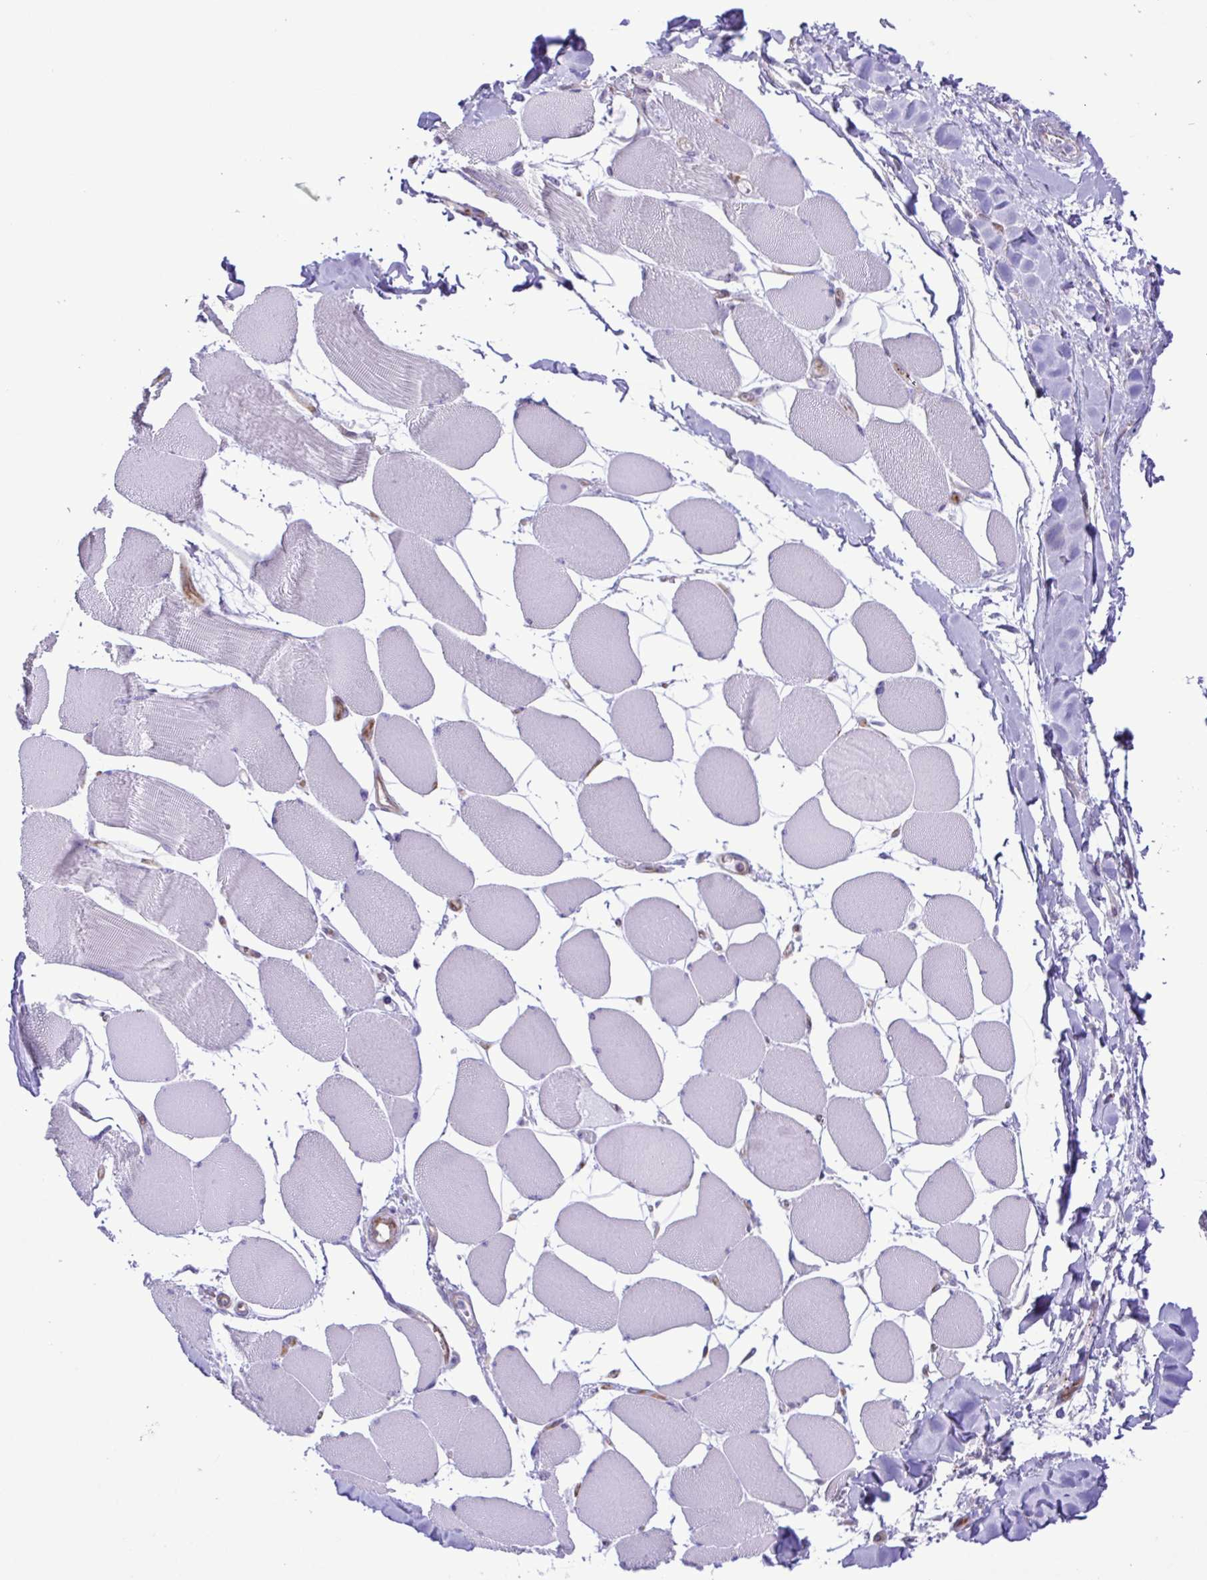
{"staining": {"intensity": "negative", "quantity": "none", "location": "none"}, "tissue": "skeletal muscle", "cell_type": "Myocytes", "image_type": "normal", "snomed": [{"axis": "morphology", "description": "Normal tissue, NOS"}, {"axis": "topography", "description": "Skeletal muscle"}], "caption": "Myocytes show no significant protein staining in benign skeletal muscle. The staining is performed using DAB (3,3'-diaminobenzidine) brown chromogen with nuclei counter-stained in using hematoxylin.", "gene": "FLT1", "patient": {"sex": "female", "age": 75}}